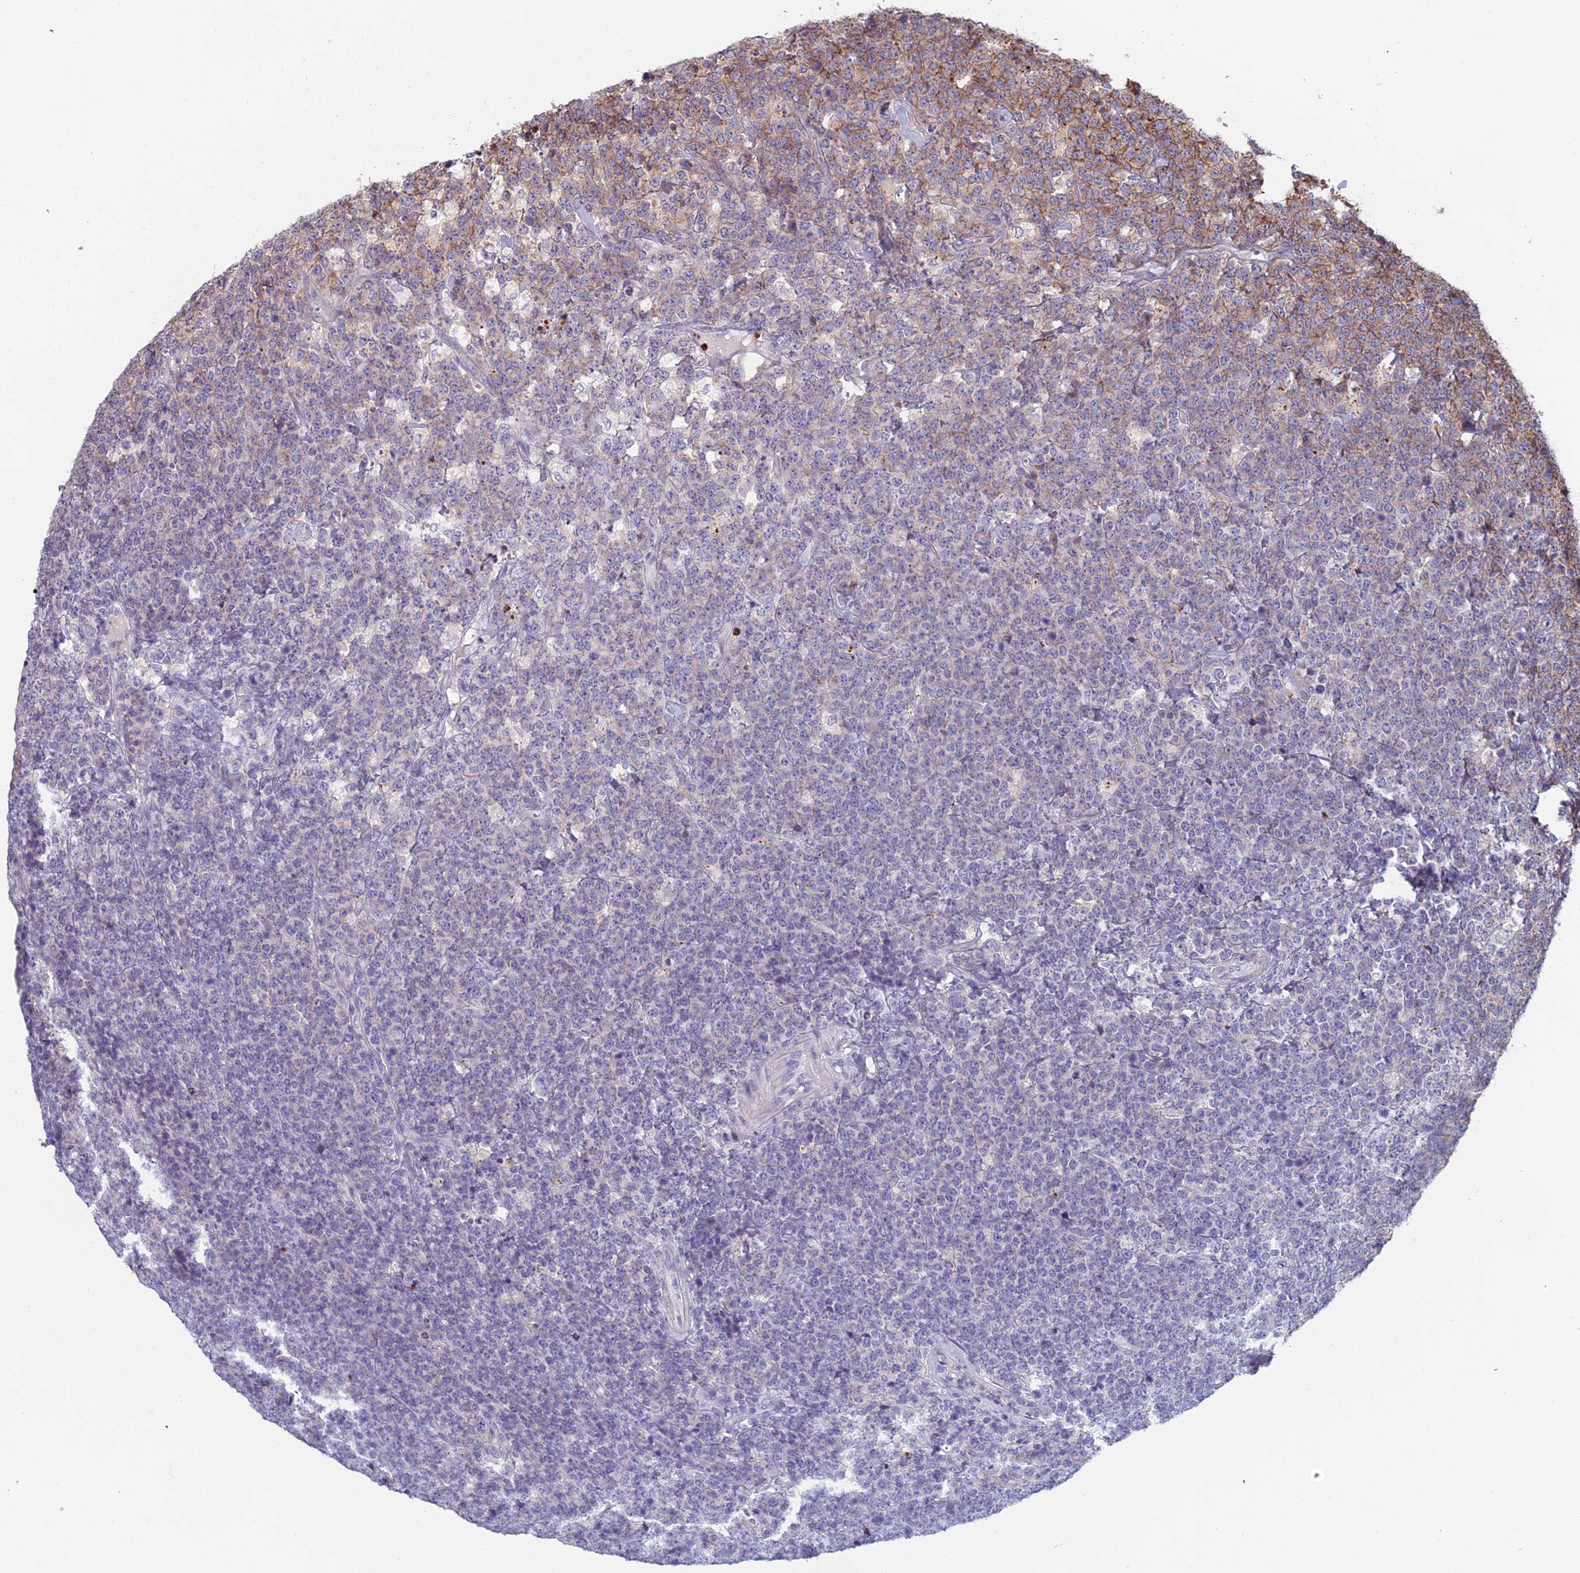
{"staining": {"intensity": "weak", "quantity": "<25%", "location": "cytoplasmic/membranous"}, "tissue": "lymphoma", "cell_type": "Tumor cells", "image_type": "cancer", "snomed": [{"axis": "morphology", "description": "Malignant lymphoma, non-Hodgkin's type, High grade"}, {"axis": "topography", "description": "Small intestine"}], "caption": "Tumor cells show no significant protein staining in lymphoma.", "gene": "EDAR", "patient": {"sex": "male", "age": 8}}